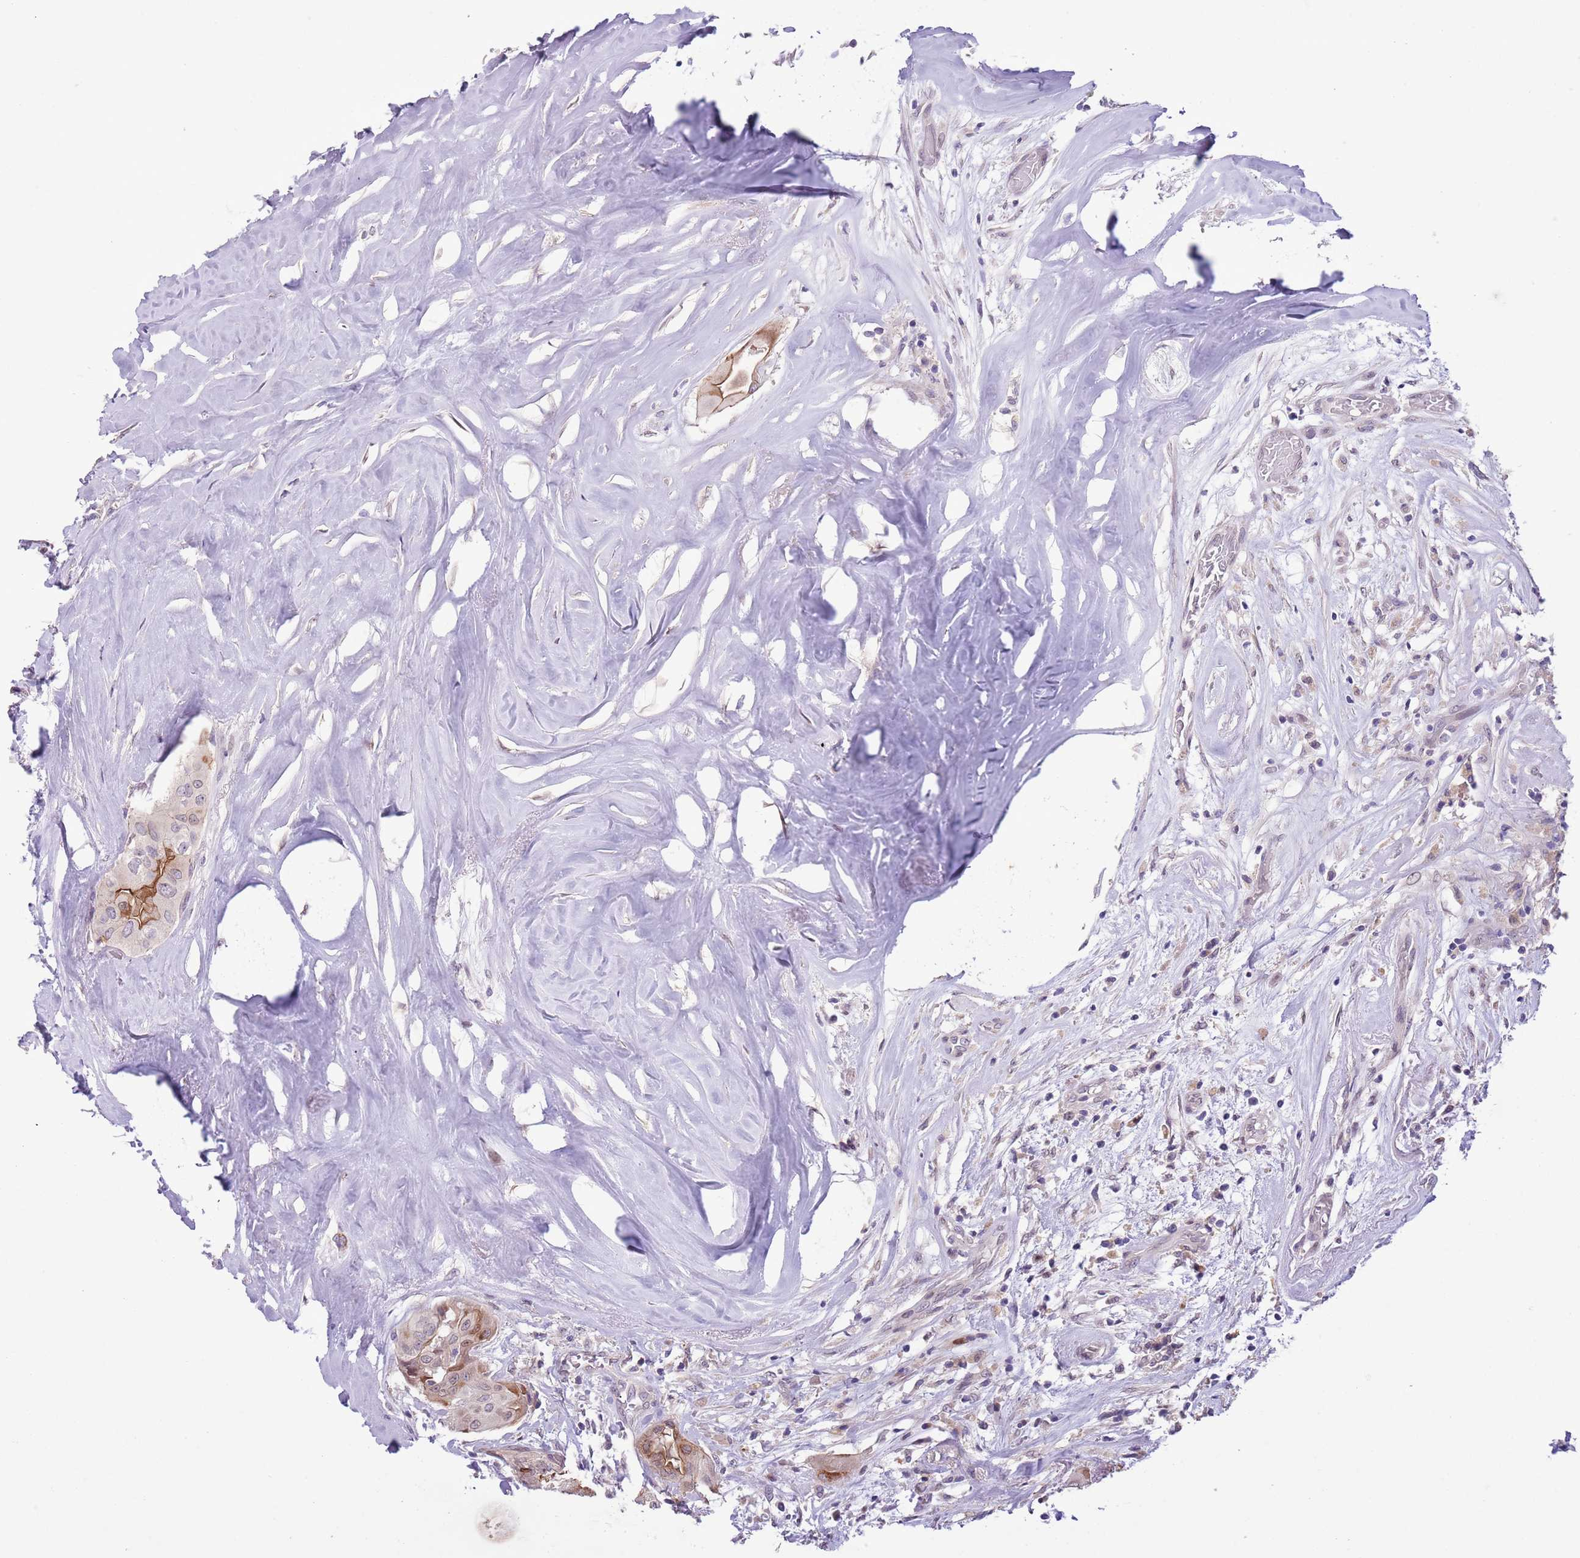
{"staining": {"intensity": "strong", "quantity": "<25%", "location": "cytoplasmic/membranous,nuclear"}, "tissue": "thyroid cancer", "cell_type": "Tumor cells", "image_type": "cancer", "snomed": [{"axis": "morphology", "description": "Papillary adenocarcinoma, NOS"}, {"axis": "topography", "description": "Thyroid gland"}], "caption": "Tumor cells display medium levels of strong cytoplasmic/membranous and nuclear staining in approximately <25% of cells in human thyroid cancer (papillary adenocarcinoma).", "gene": "CCND2", "patient": {"sex": "female", "age": 59}}